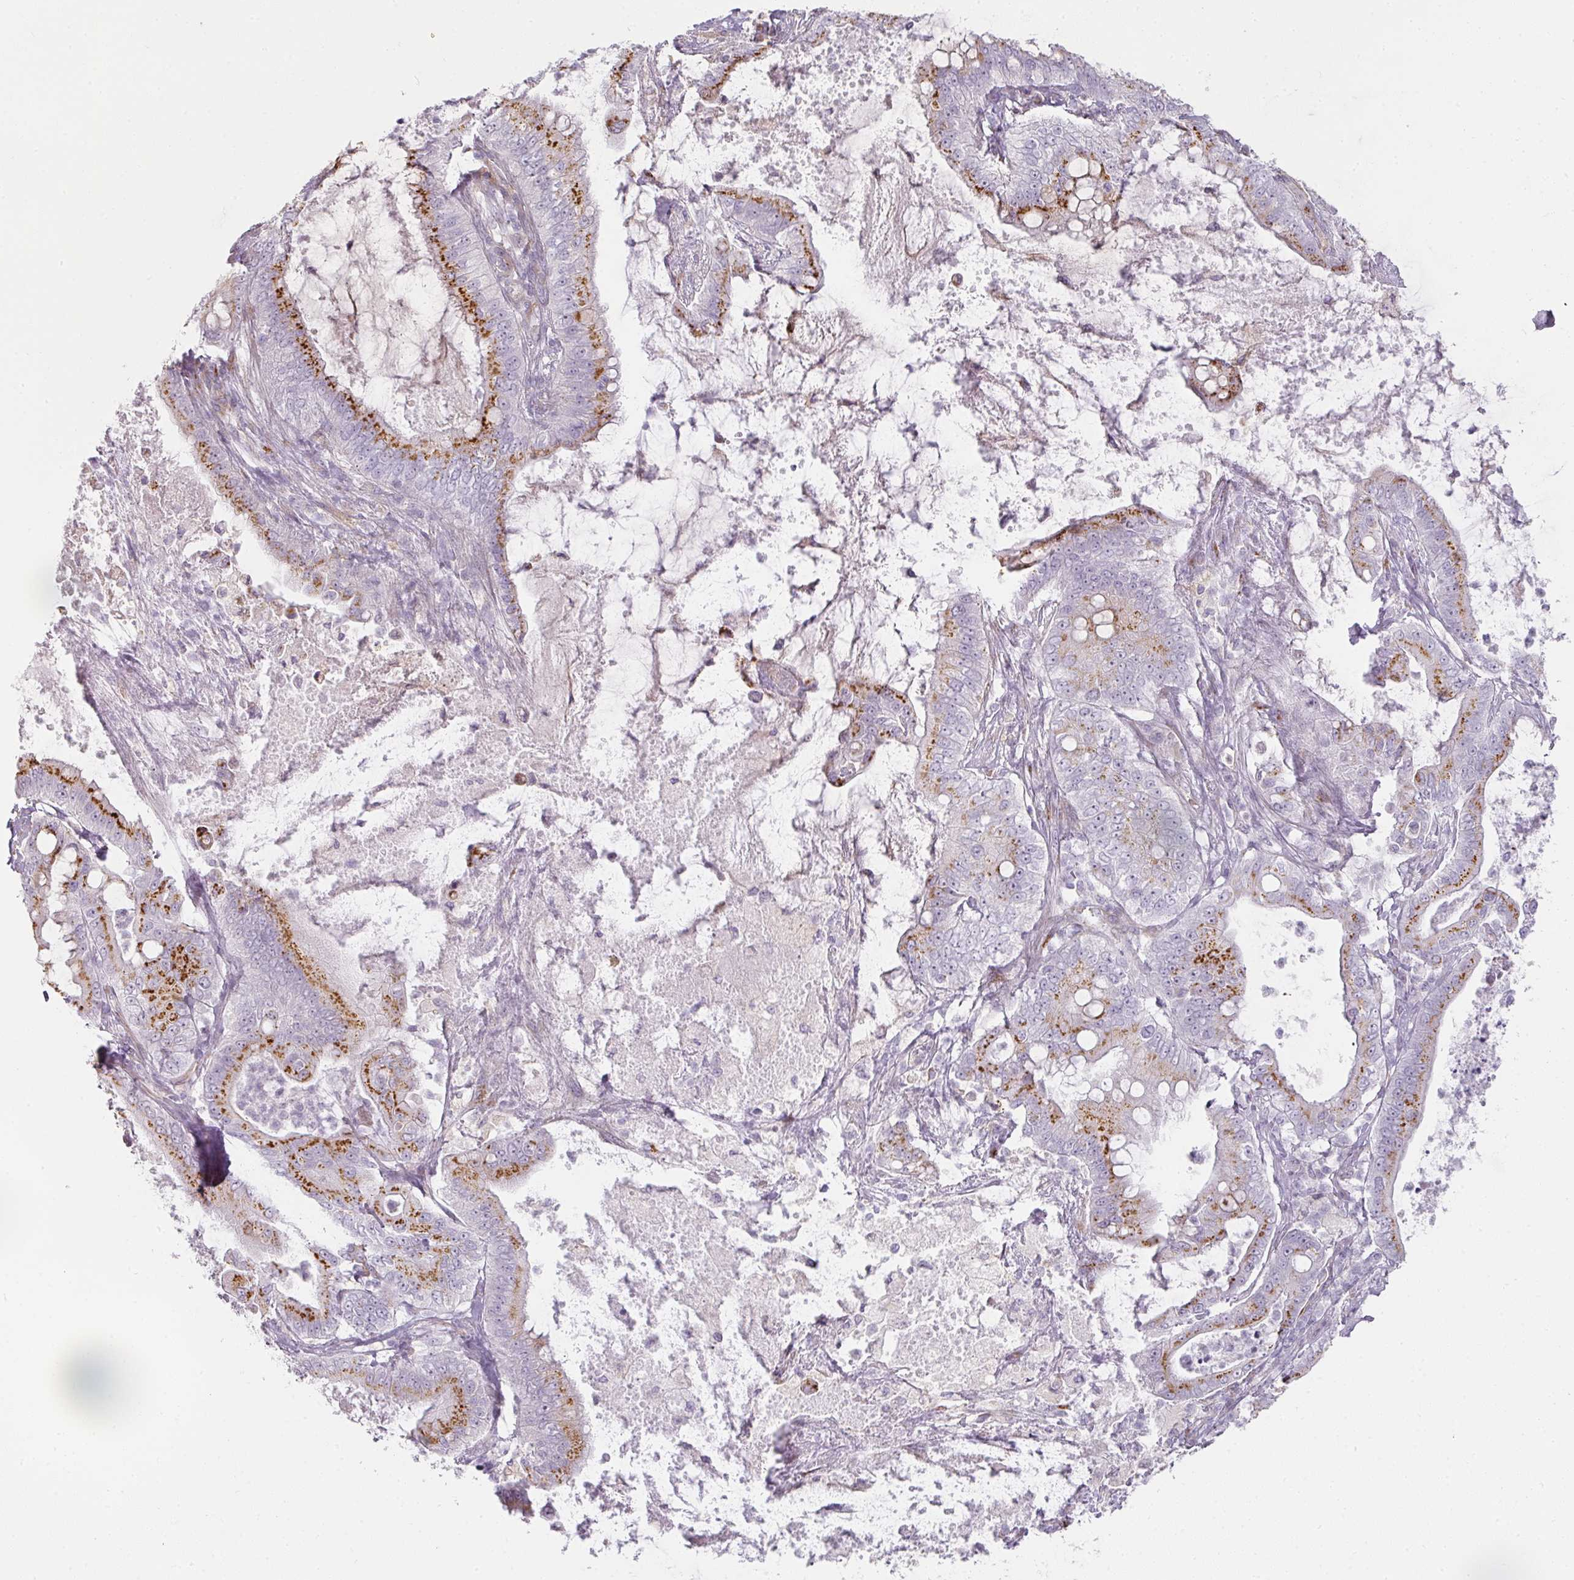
{"staining": {"intensity": "moderate", "quantity": "25%-75%", "location": "cytoplasmic/membranous"}, "tissue": "pancreatic cancer", "cell_type": "Tumor cells", "image_type": "cancer", "snomed": [{"axis": "morphology", "description": "Adenocarcinoma, NOS"}, {"axis": "topography", "description": "Pancreas"}], "caption": "Immunohistochemistry (IHC) staining of pancreatic cancer, which demonstrates medium levels of moderate cytoplasmic/membranous staining in approximately 25%-75% of tumor cells indicating moderate cytoplasmic/membranous protein expression. The staining was performed using DAB (3,3'-diaminobenzidine) (brown) for protein detection and nuclei were counterstained in hematoxylin (blue).", "gene": "ATP8B2", "patient": {"sex": "male", "age": 71}}